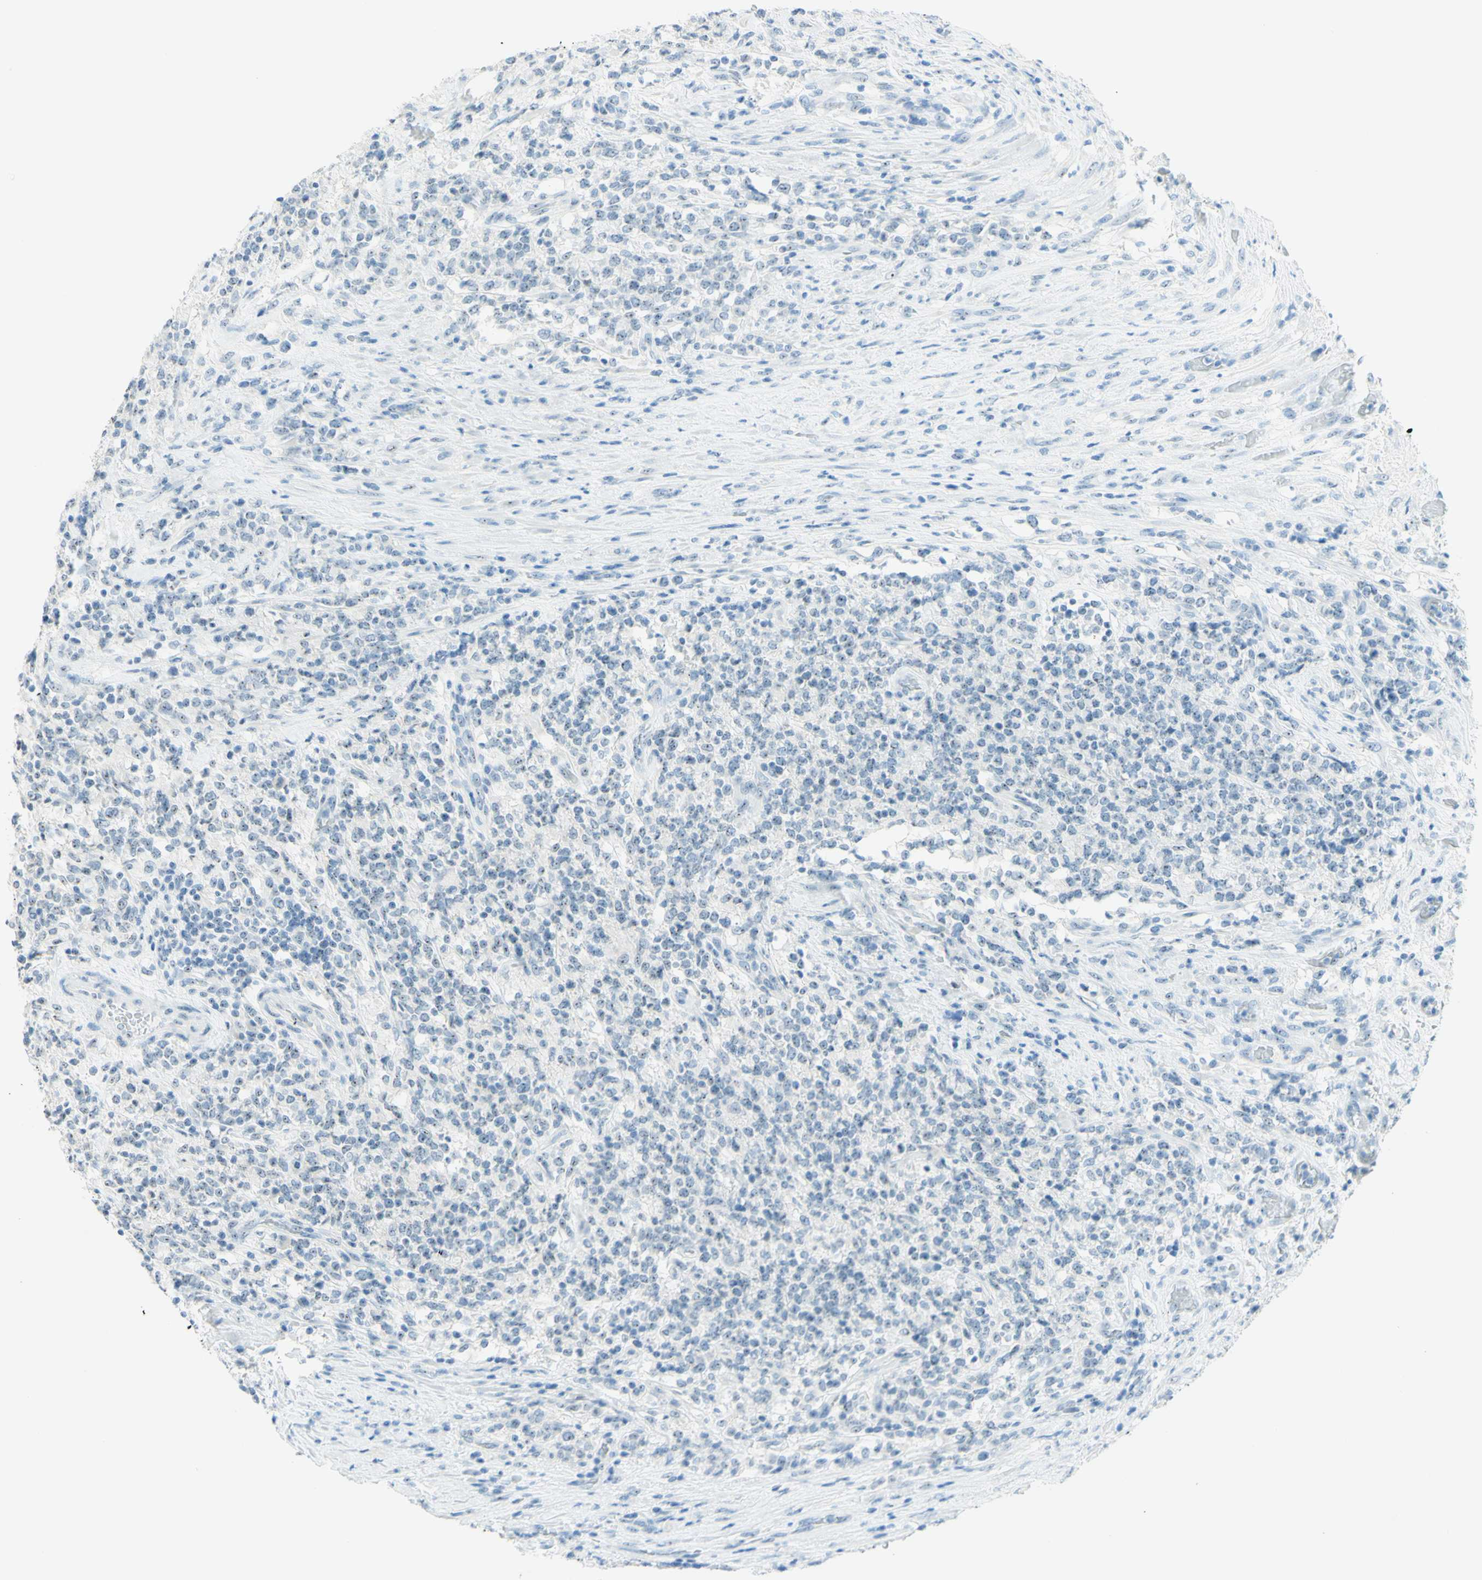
{"staining": {"intensity": "negative", "quantity": "none", "location": "none"}, "tissue": "lymphoma", "cell_type": "Tumor cells", "image_type": "cancer", "snomed": [{"axis": "morphology", "description": "Malignant lymphoma, non-Hodgkin's type, High grade"}, {"axis": "topography", "description": "Soft tissue"}], "caption": "The histopathology image reveals no staining of tumor cells in lymphoma.", "gene": "FMR1NB", "patient": {"sex": "male", "age": 18}}